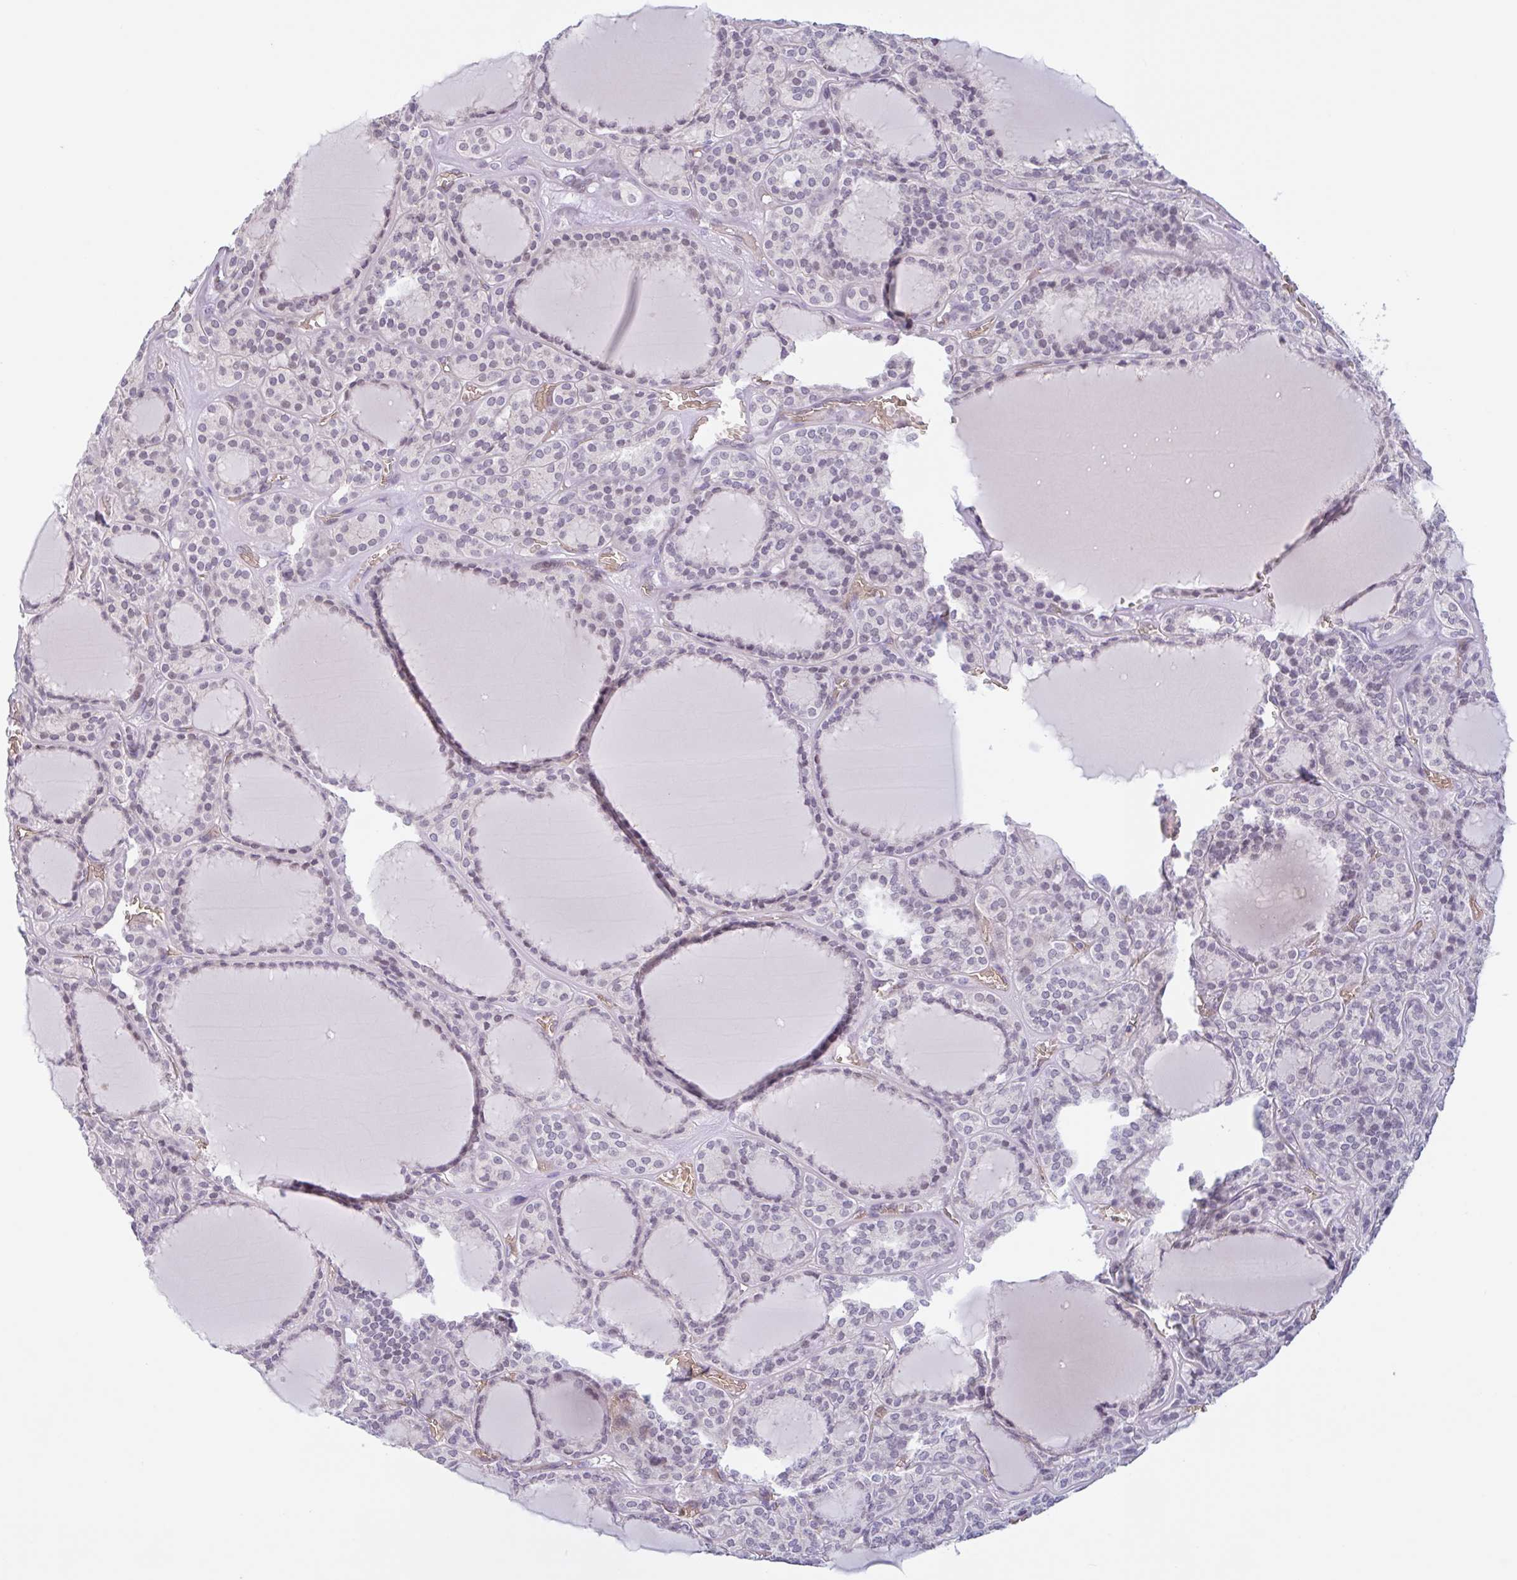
{"staining": {"intensity": "weak", "quantity": "<25%", "location": "nuclear"}, "tissue": "thyroid cancer", "cell_type": "Tumor cells", "image_type": "cancer", "snomed": [{"axis": "morphology", "description": "Follicular adenoma carcinoma, NOS"}, {"axis": "topography", "description": "Thyroid gland"}], "caption": "An immunohistochemistry (IHC) histopathology image of thyroid follicular adenoma carcinoma is shown. There is no staining in tumor cells of thyroid follicular adenoma carcinoma. Brightfield microscopy of immunohistochemistry (IHC) stained with DAB (brown) and hematoxylin (blue), captured at high magnification.", "gene": "RHAG", "patient": {"sex": "female", "age": 63}}